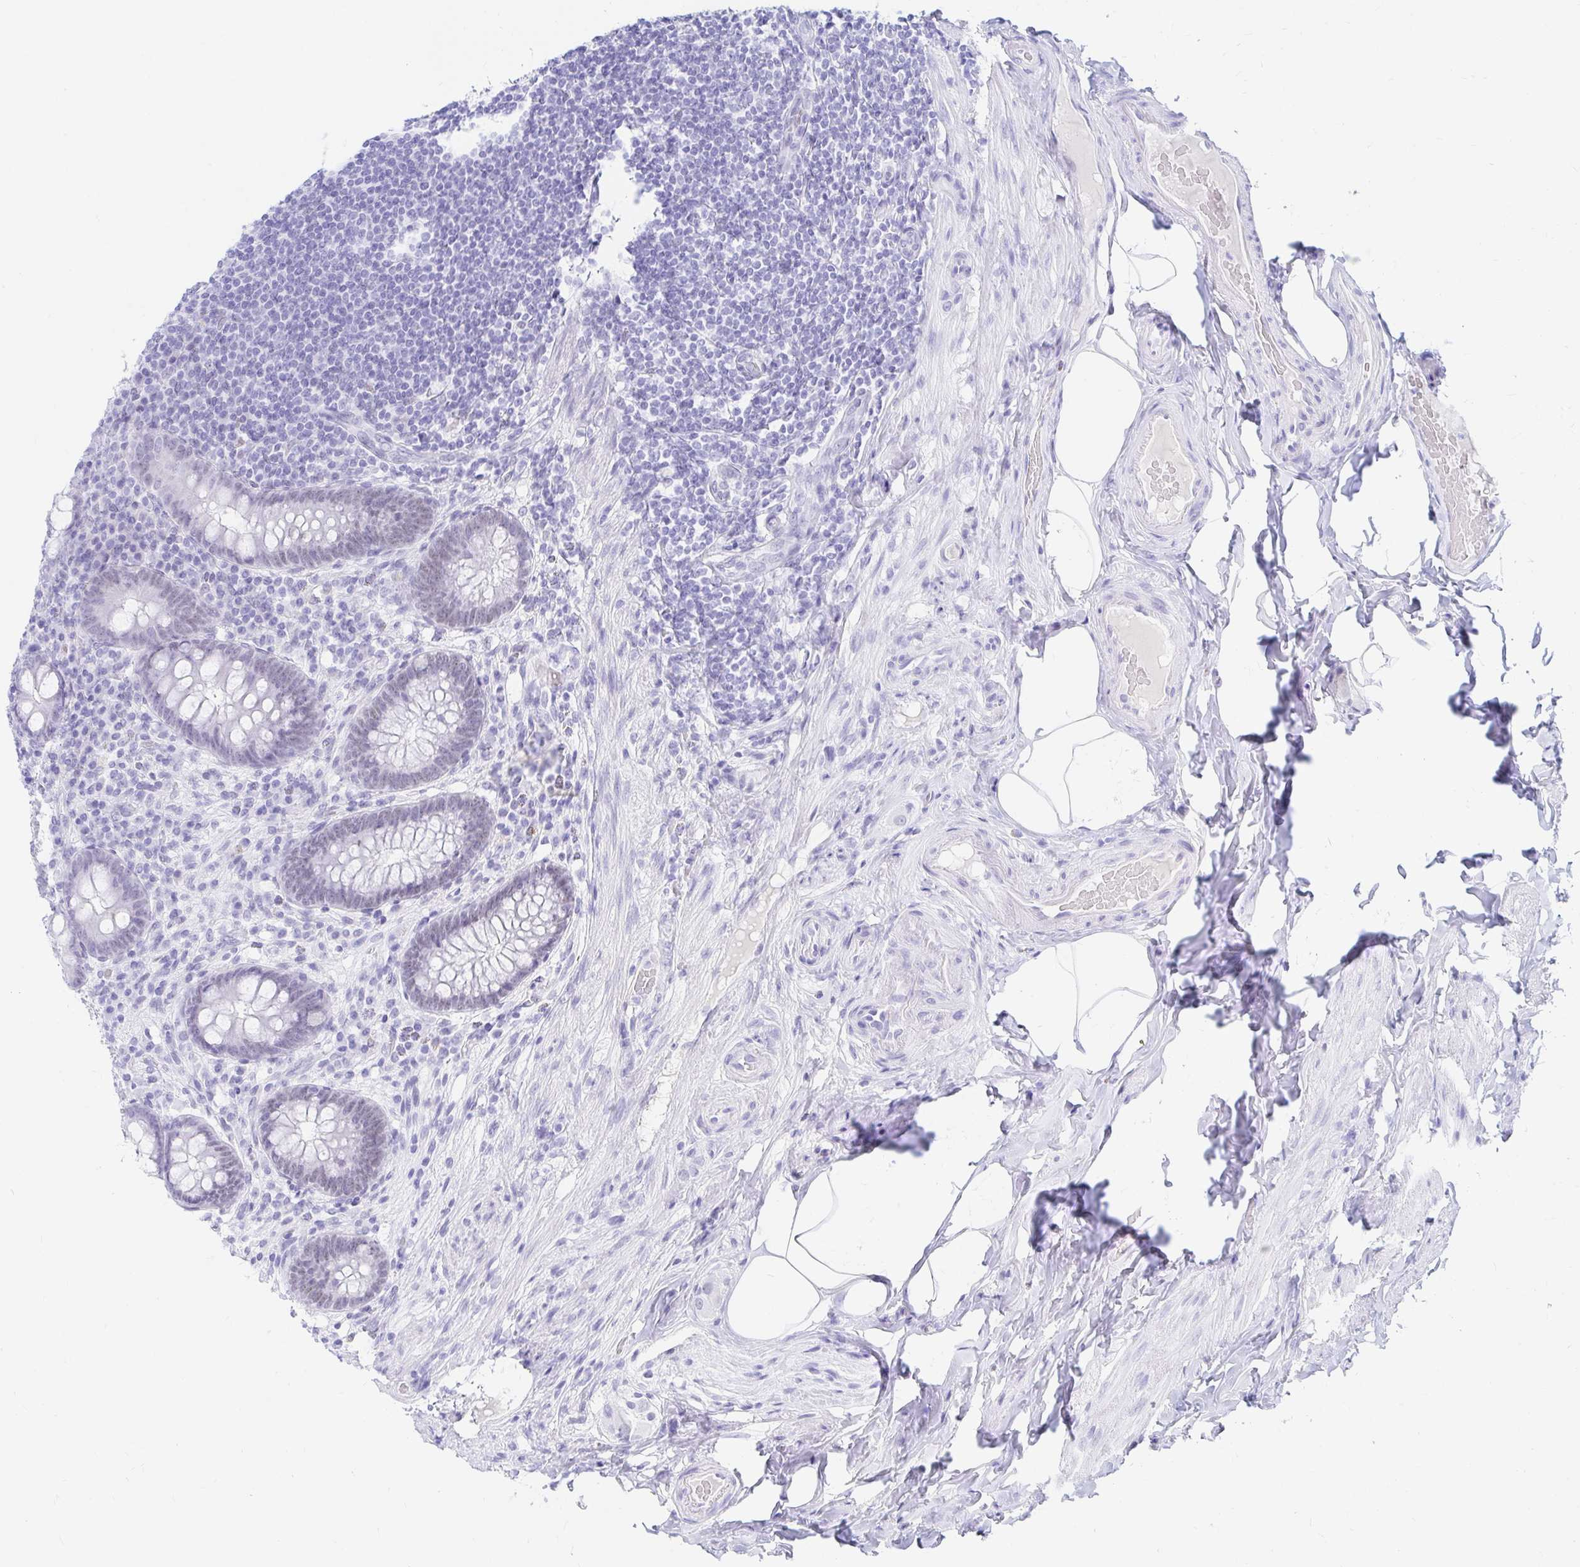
{"staining": {"intensity": "weak", "quantity": "<25%", "location": "nuclear"}, "tissue": "appendix", "cell_type": "Glandular cells", "image_type": "normal", "snomed": [{"axis": "morphology", "description": "Normal tissue, NOS"}, {"axis": "topography", "description": "Appendix"}], "caption": "DAB immunohistochemical staining of unremarkable appendix exhibits no significant expression in glandular cells. (DAB (3,3'-diaminobenzidine) immunohistochemistry (IHC), high magnification).", "gene": "OR6T1", "patient": {"sex": "male", "age": 71}}